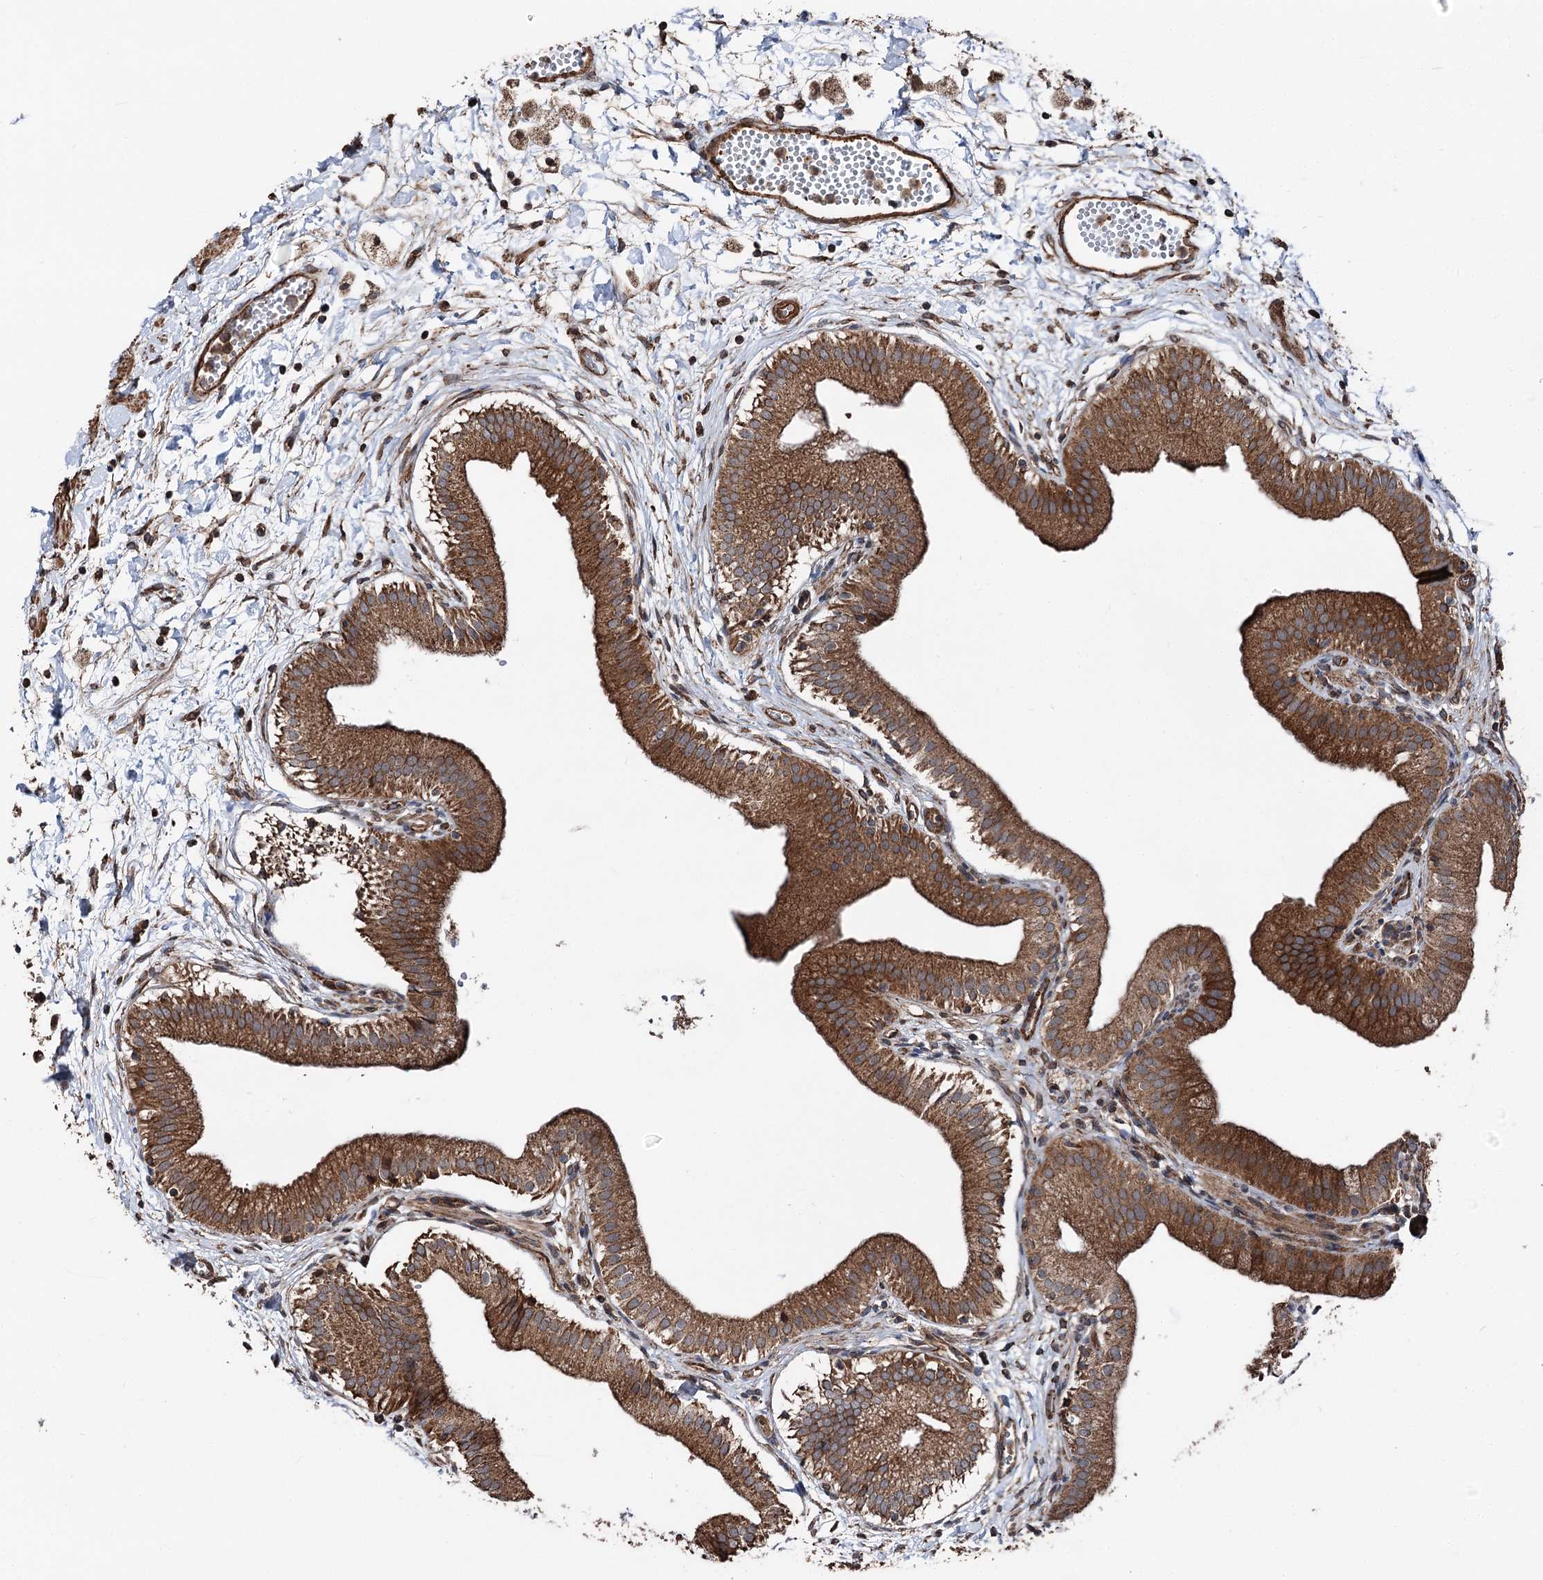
{"staining": {"intensity": "strong", "quantity": ">75%", "location": "cytoplasmic/membranous"}, "tissue": "gallbladder", "cell_type": "Glandular cells", "image_type": "normal", "snomed": [{"axis": "morphology", "description": "Normal tissue, NOS"}, {"axis": "topography", "description": "Gallbladder"}], "caption": "The immunohistochemical stain highlights strong cytoplasmic/membranous positivity in glandular cells of unremarkable gallbladder. (Brightfield microscopy of DAB IHC at high magnification).", "gene": "ITFG2", "patient": {"sex": "male", "age": 55}}